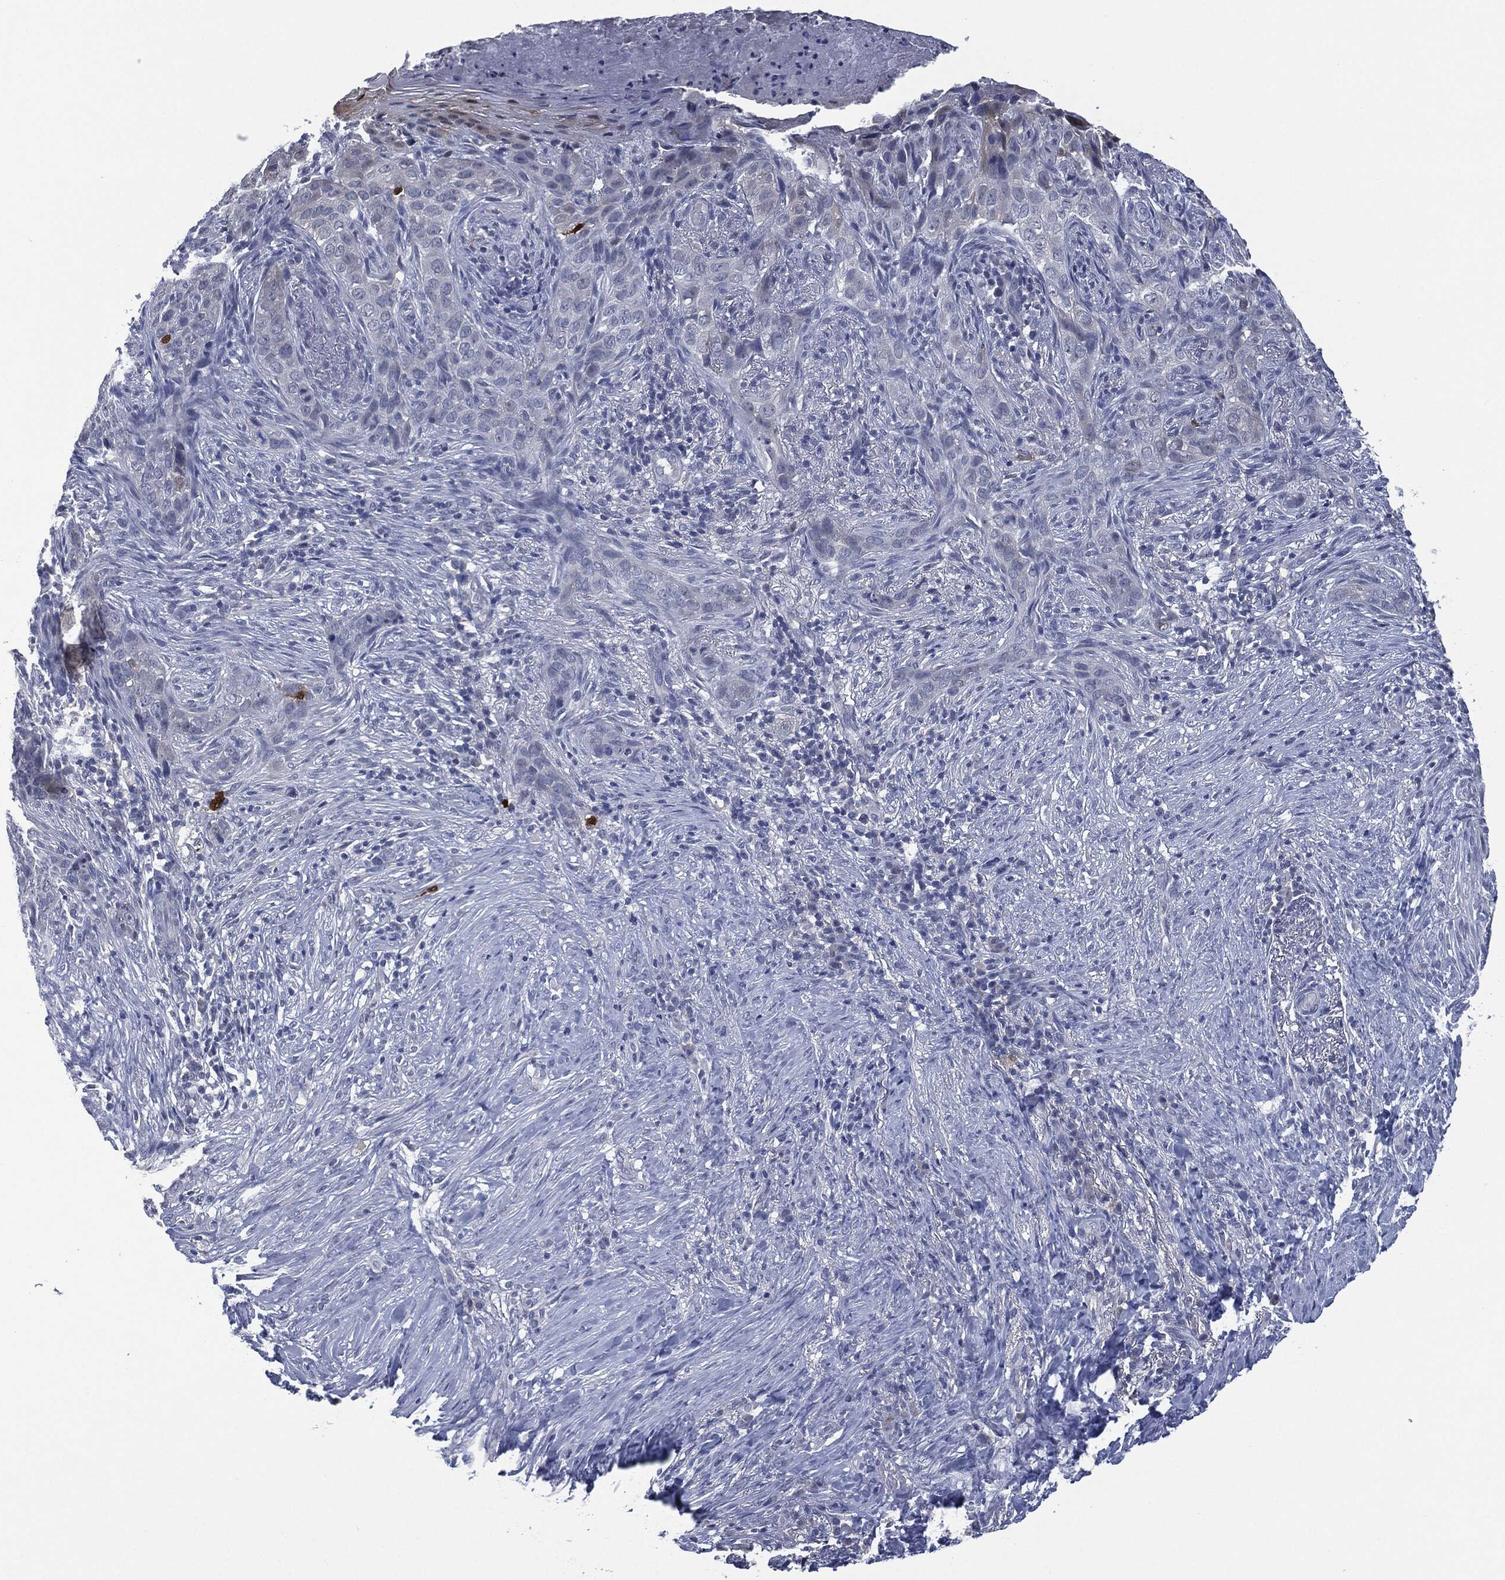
{"staining": {"intensity": "negative", "quantity": "none", "location": "none"}, "tissue": "skin cancer", "cell_type": "Tumor cells", "image_type": "cancer", "snomed": [{"axis": "morphology", "description": "Squamous cell carcinoma, NOS"}, {"axis": "topography", "description": "Skin"}], "caption": "Skin cancer (squamous cell carcinoma) was stained to show a protein in brown. There is no significant staining in tumor cells. (Brightfield microscopy of DAB (3,3'-diaminobenzidine) immunohistochemistry (IHC) at high magnification).", "gene": "IL1RN", "patient": {"sex": "male", "age": 88}}